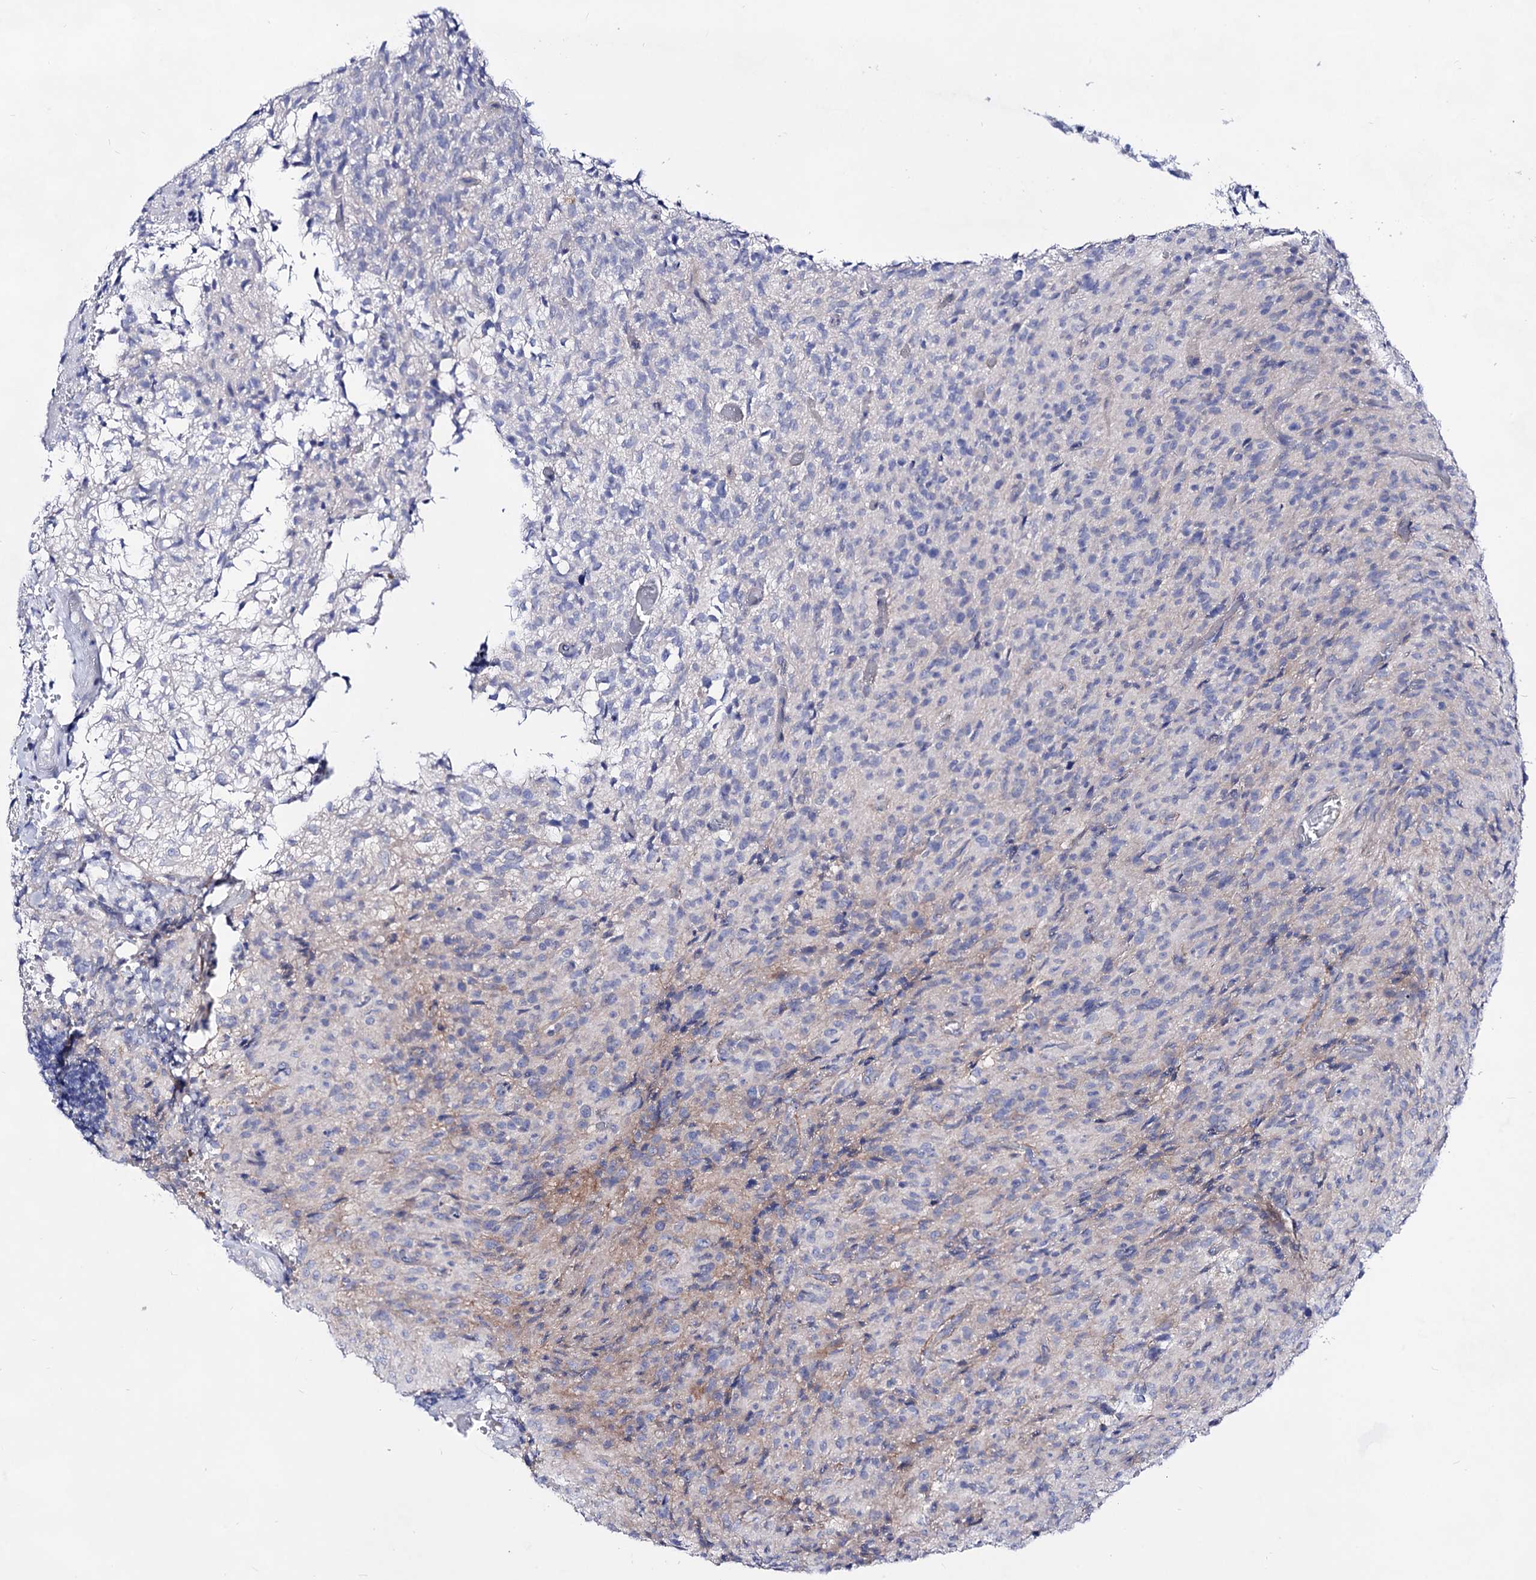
{"staining": {"intensity": "negative", "quantity": "none", "location": "none"}, "tissue": "glioma", "cell_type": "Tumor cells", "image_type": "cancer", "snomed": [{"axis": "morphology", "description": "Glioma, malignant, High grade"}, {"axis": "topography", "description": "Brain"}], "caption": "A high-resolution photomicrograph shows IHC staining of malignant glioma (high-grade), which displays no significant expression in tumor cells.", "gene": "PLIN1", "patient": {"sex": "female", "age": 57}}